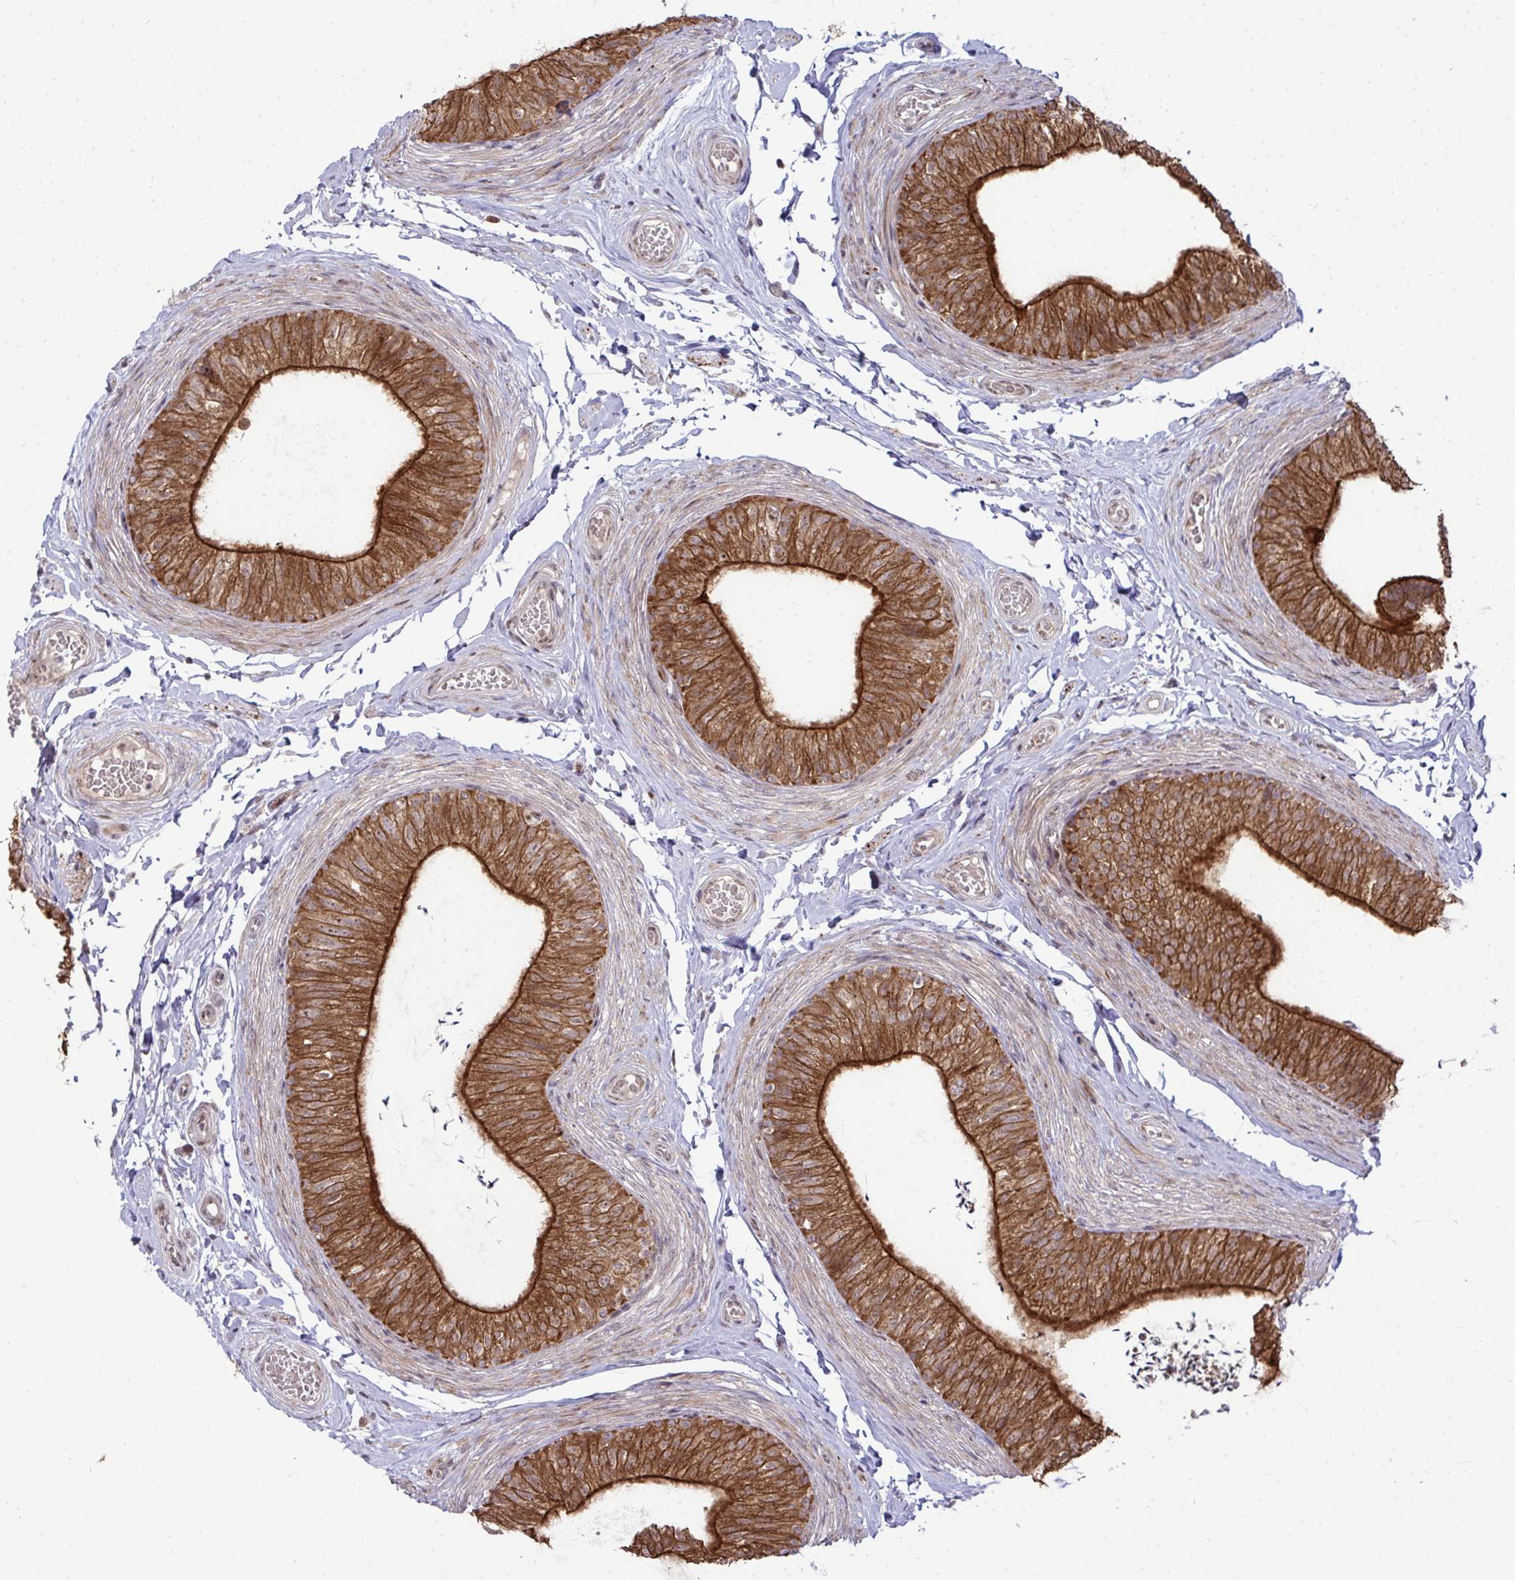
{"staining": {"intensity": "strong", "quantity": ">75%", "location": "cytoplasmic/membranous"}, "tissue": "epididymis", "cell_type": "Glandular cells", "image_type": "normal", "snomed": [{"axis": "morphology", "description": "Normal tissue, NOS"}, {"axis": "topography", "description": "Epididymis, spermatic cord, NOS"}, {"axis": "topography", "description": "Epididymis"}, {"axis": "topography", "description": "Peripheral nerve tissue"}], "caption": "Glandular cells show high levels of strong cytoplasmic/membranous positivity in approximately >75% of cells in normal epididymis.", "gene": "TRIM44", "patient": {"sex": "male", "age": 29}}